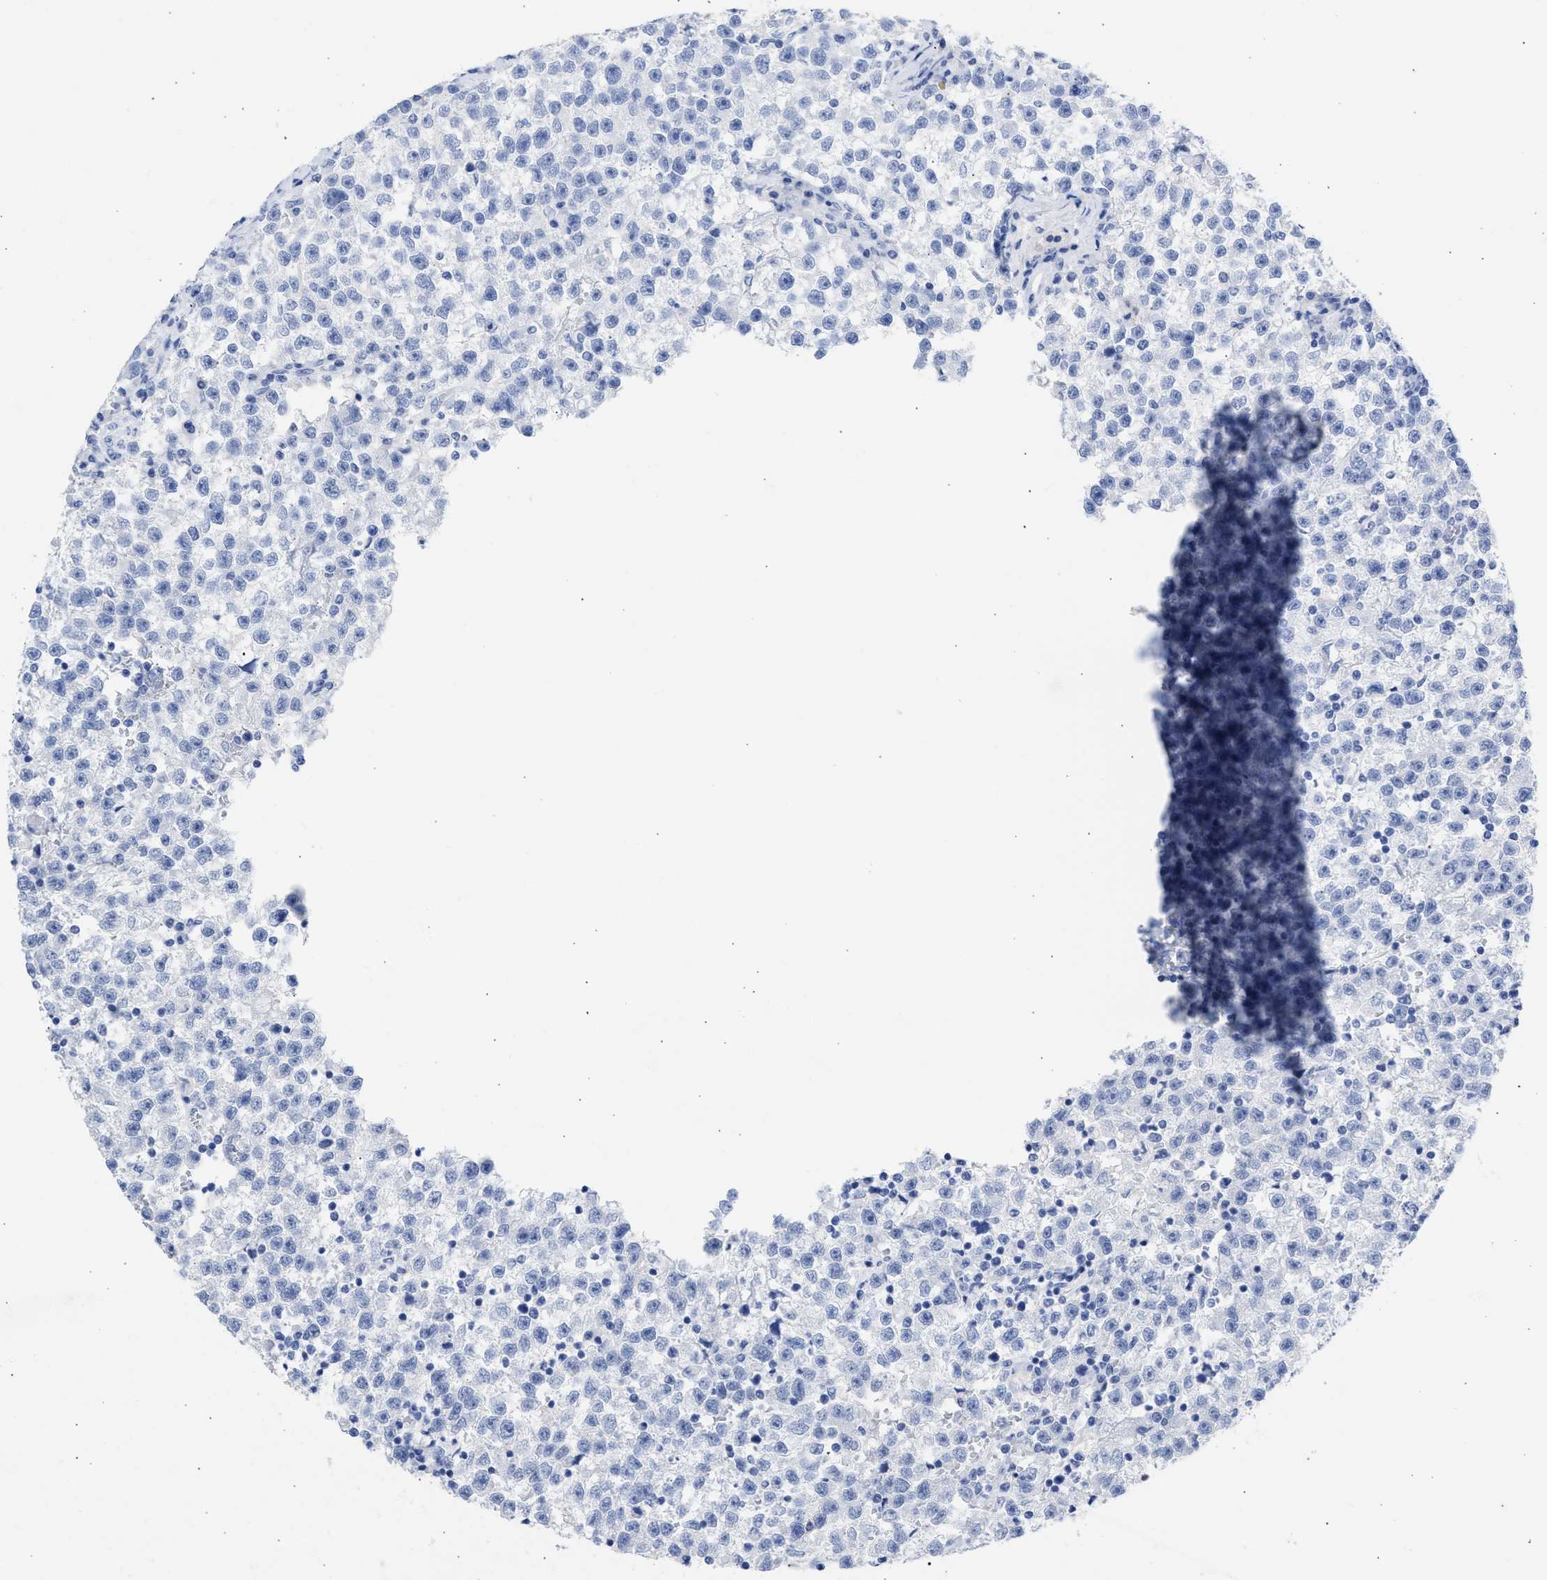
{"staining": {"intensity": "negative", "quantity": "none", "location": "none"}, "tissue": "testis cancer", "cell_type": "Tumor cells", "image_type": "cancer", "snomed": [{"axis": "morphology", "description": "Seminoma, NOS"}, {"axis": "topography", "description": "Testis"}], "caption": "Protein analysis of testis cancer demonstrates no significant positivity in tumor cells. The staining was performed using DAB to visualize the protein expression in brown, while the nuclei were stained in blue with hematoxylin (Magnification: 20x).", "gene": "NCAM1", "patient": {"sex": "male", "age": 22}}